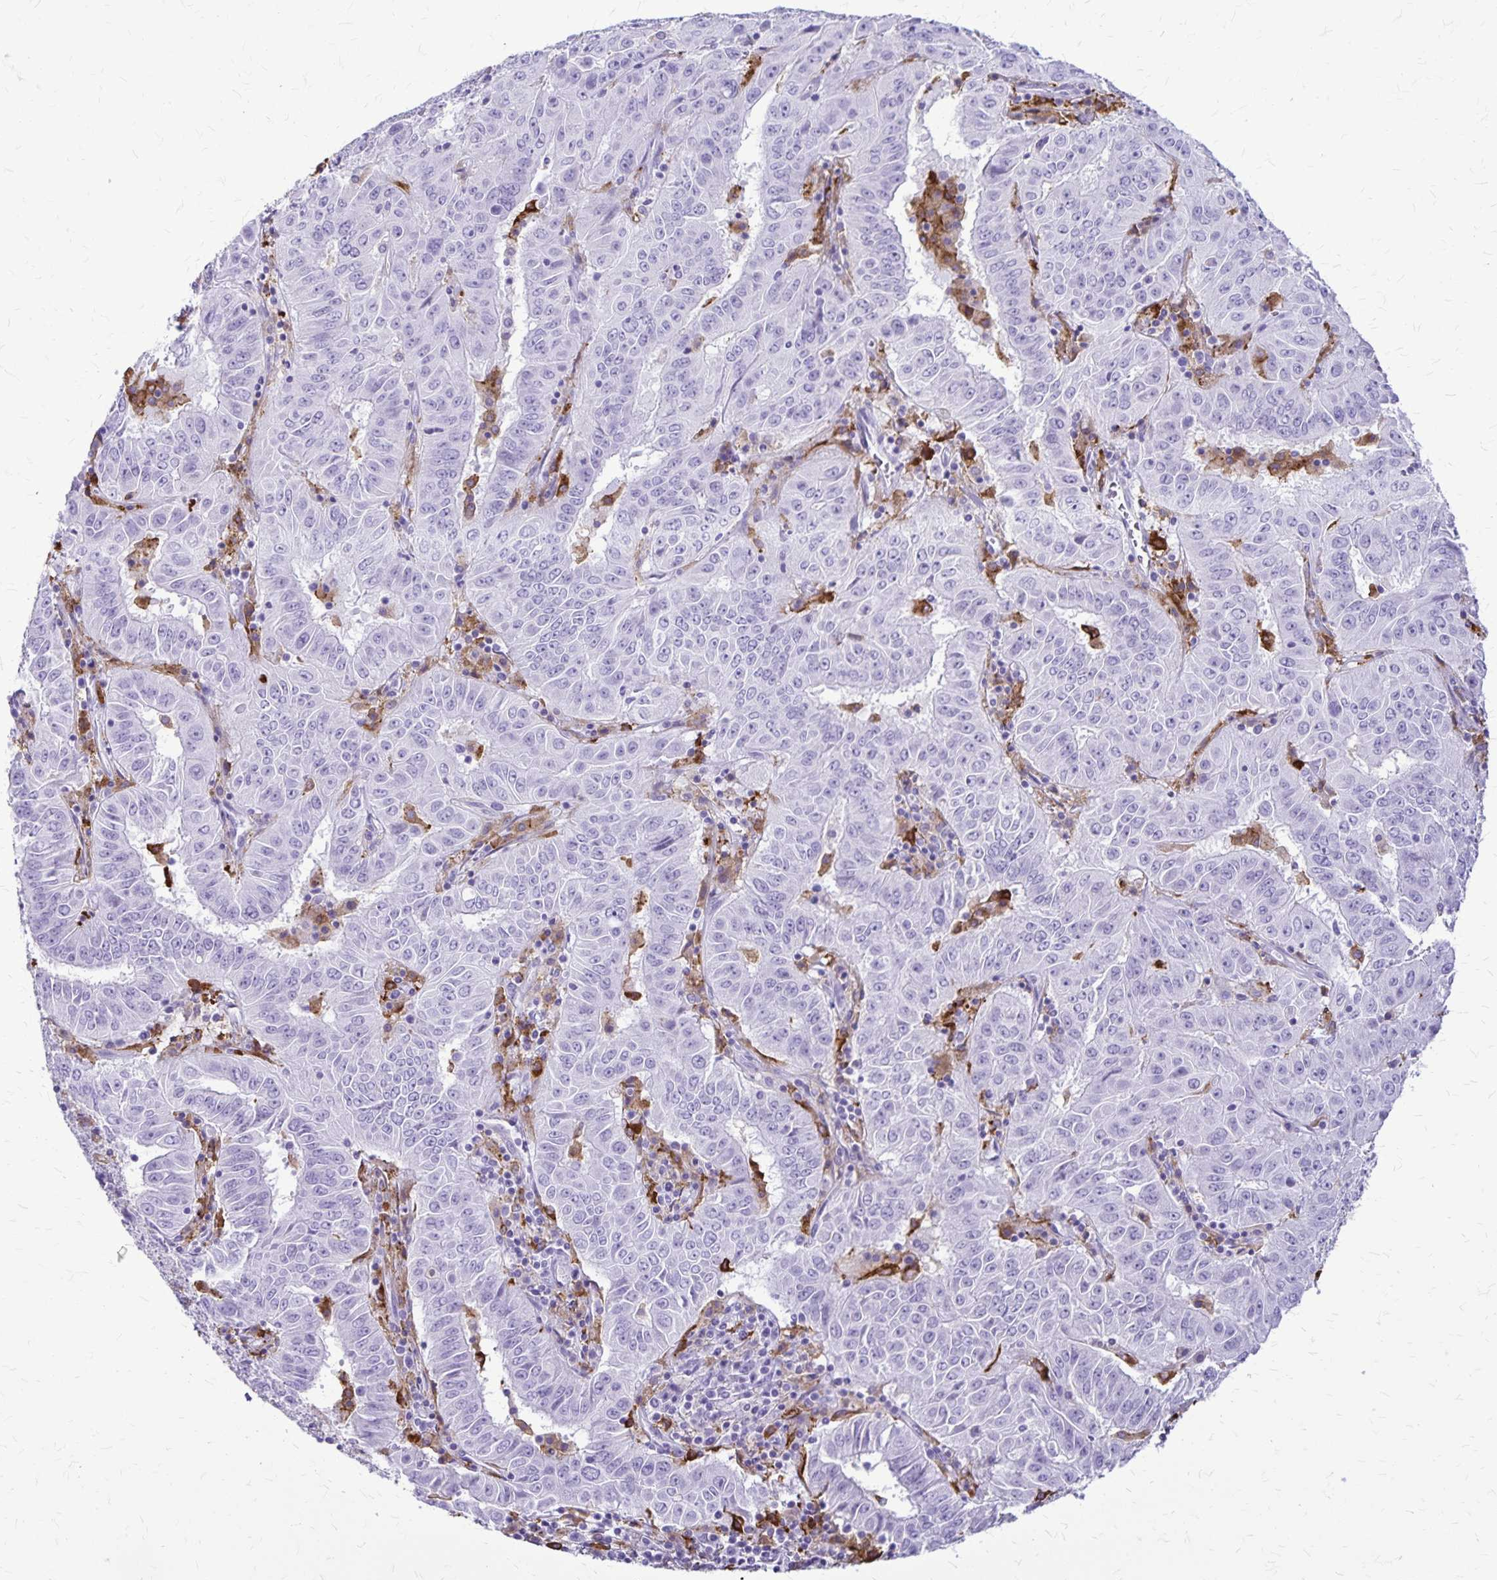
{"staining": {"intensity": "negative", "quantity": "none", "location": "none"}, "tissue": "pancreatic cancer", "cell_type": "Tumor cells", "image_type": "cancer", "snomed": [{"axis": "morphology", "description": "Adenocarcinoma, NOS"}, {"axis": "topography", "description": "Pancreas"}], "caption": "Tumor cells are negative for protein expression in human pancreatic cancer. (DAB (3,3'-diaminobenzidine) IHC with hematoxylin counter stain).", "gene": "RTN1", "patient": {"sex": "male", "age": 63}}